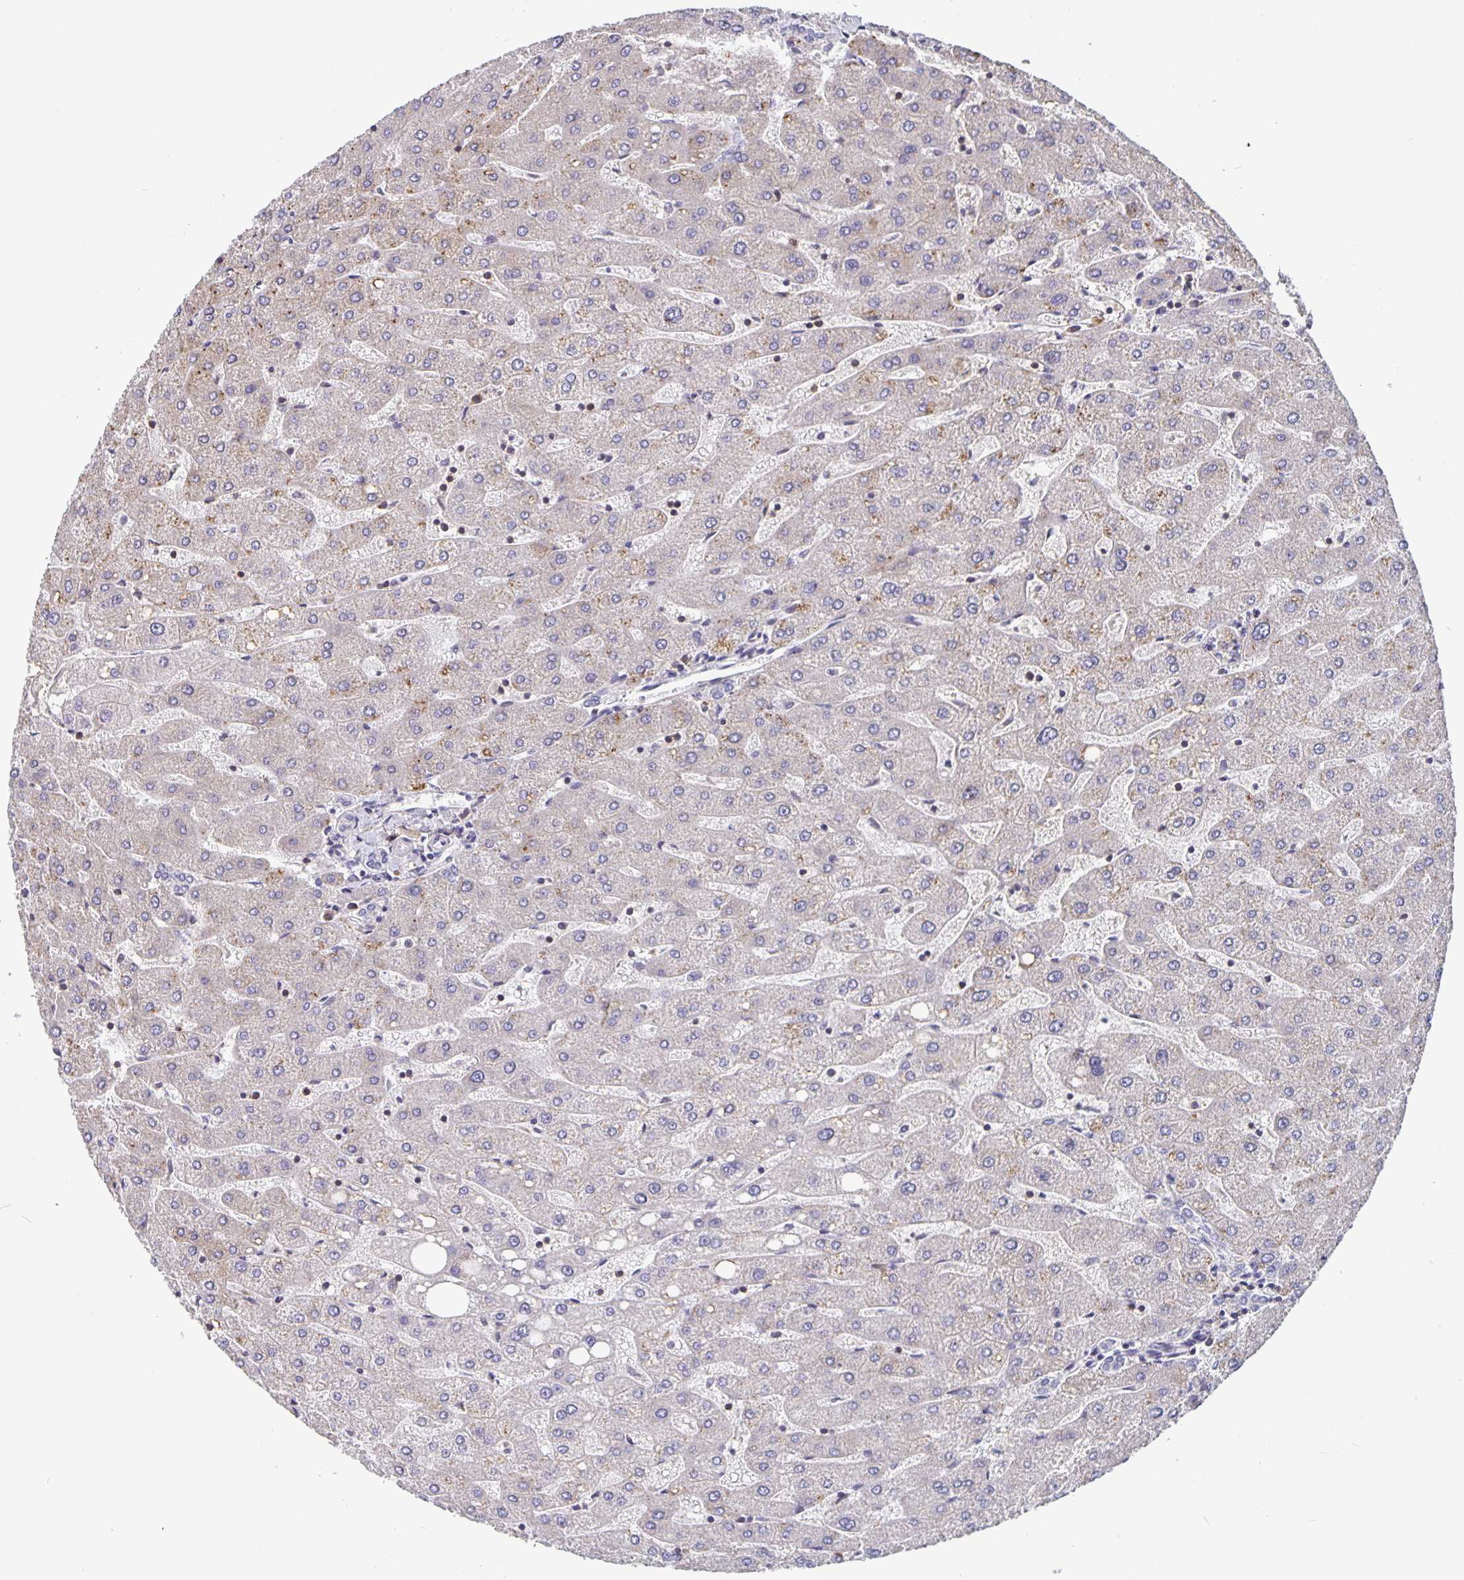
{"staining": {"intensity": "negative", "quantity": "none", "location": "none"}, "tissue": "liver", "cell_type": "Cholangiocytes", "image_type": "normal", "snomed": [{"axis": "morphology", "description": "Normal tissue, NOS"}, {"axis": "topography", "description": "Liver"}], "caption": "DAB (3,3'-diaminobenzidine) immunohistochemical staining of unremarkable human liver reveals no significant staining in cholangiocytes. (DAB (3,3'-diaminobenzidine) immunohistochemistry, high magnification).", "gene": "FEM1C", "patient": {"sex": "male", "age": 67}}